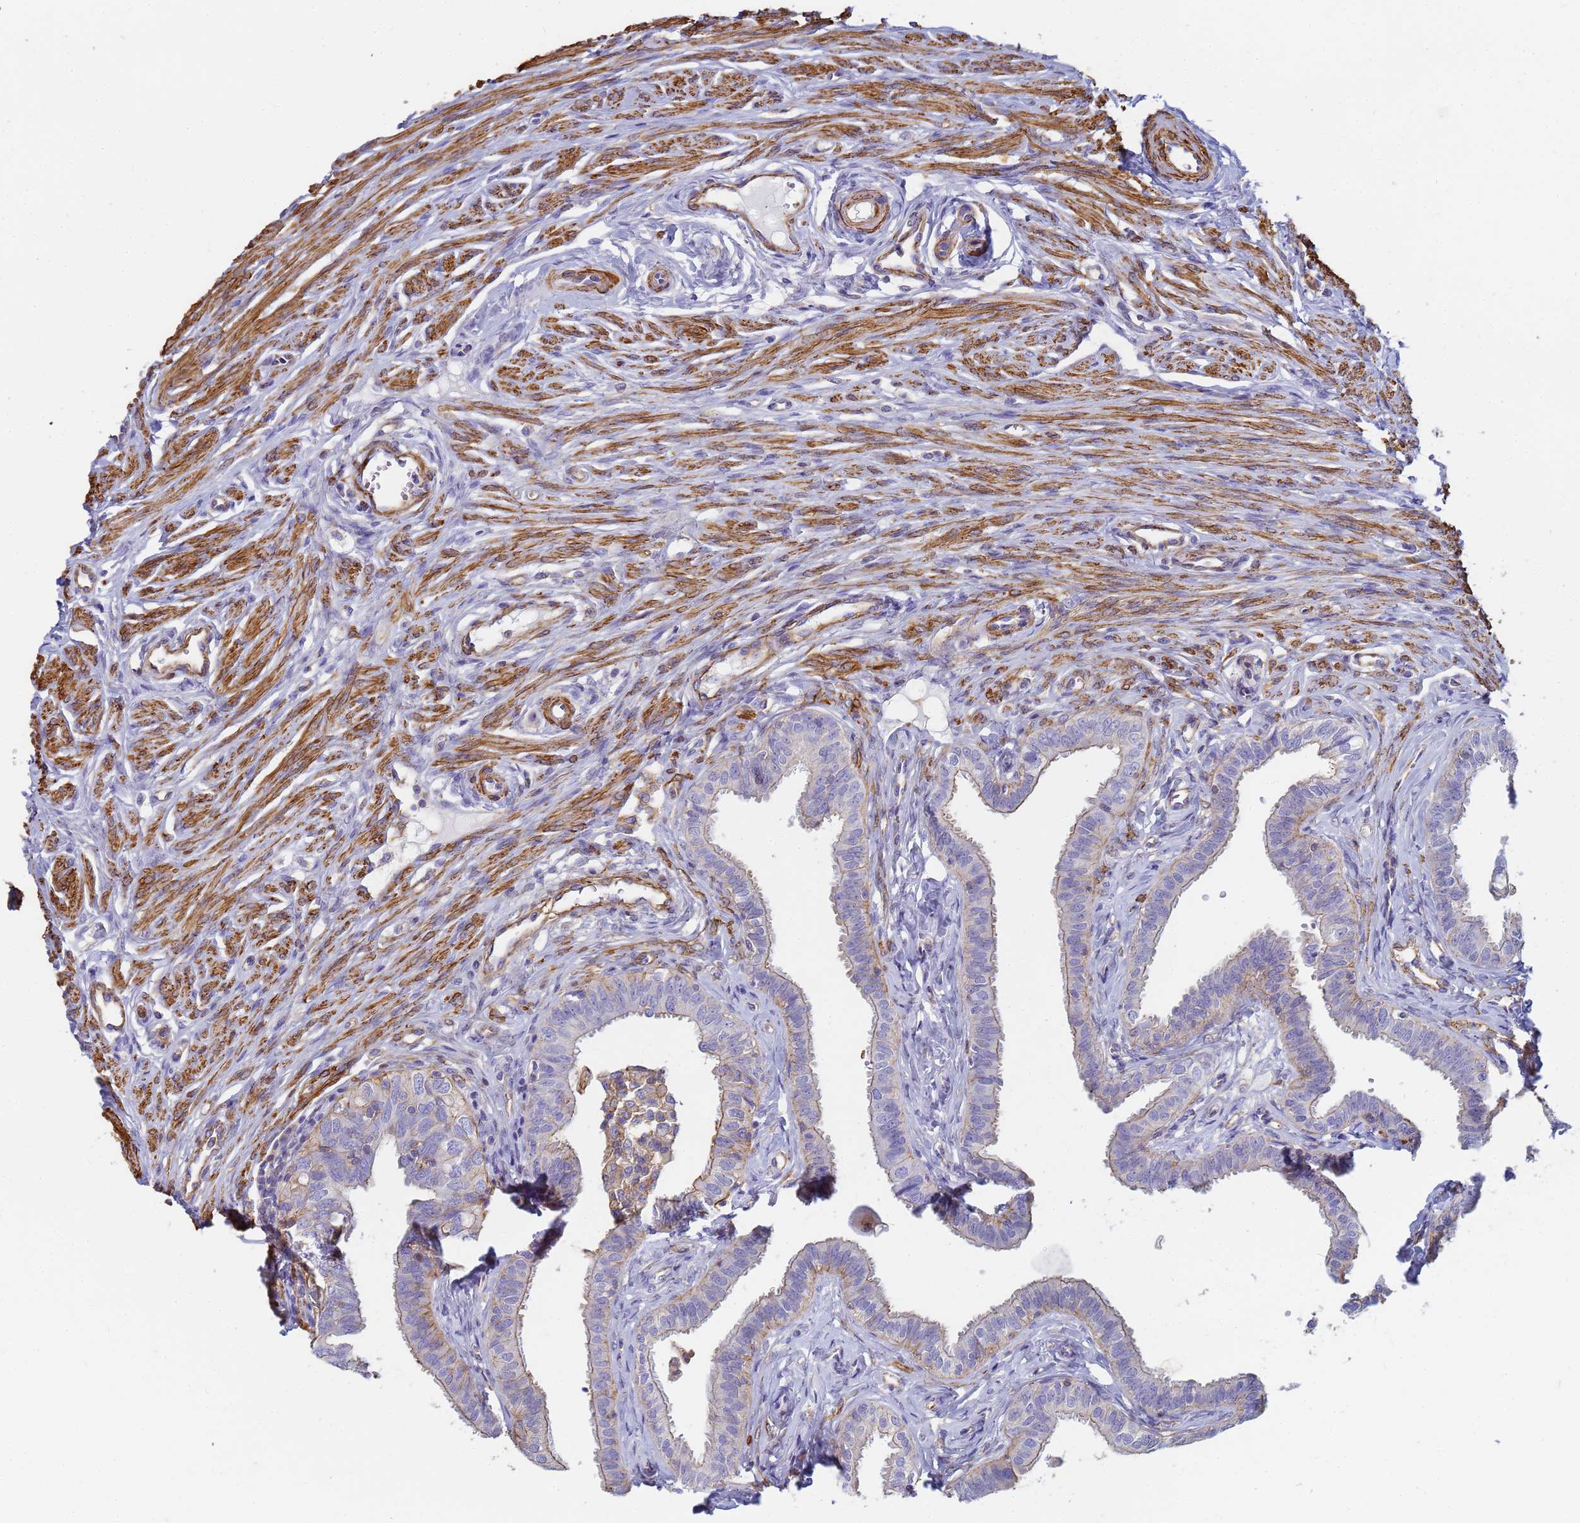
{"staining": {"intensity": "moderate", "quantity": "25%-75%", "location": "cytoplasmic/membranous"}, "tissue": "fallopian tube", "cell_type": "Glandular cells", "image_type": "normal", "snomed": [{"axis": "morphology", "description": "Normal tissue, NOS"}, {"axis": "morphology", "description": "Carcinoma, NOS"}, {"axis": "topography", "description": "Fallopian tube"}, {"axis": "topography", "description": "Ovary"}], "caption": "Glandular cells demonstrate moderate cytoplasmic/membranous positivity in about 25%-75% of cells in unremarkable fallopian tube. (Brightfield microscopy of DAB IHC at high magnification).", "gene": "TPM1", "patient": {"sex": "female", "age": 59}}